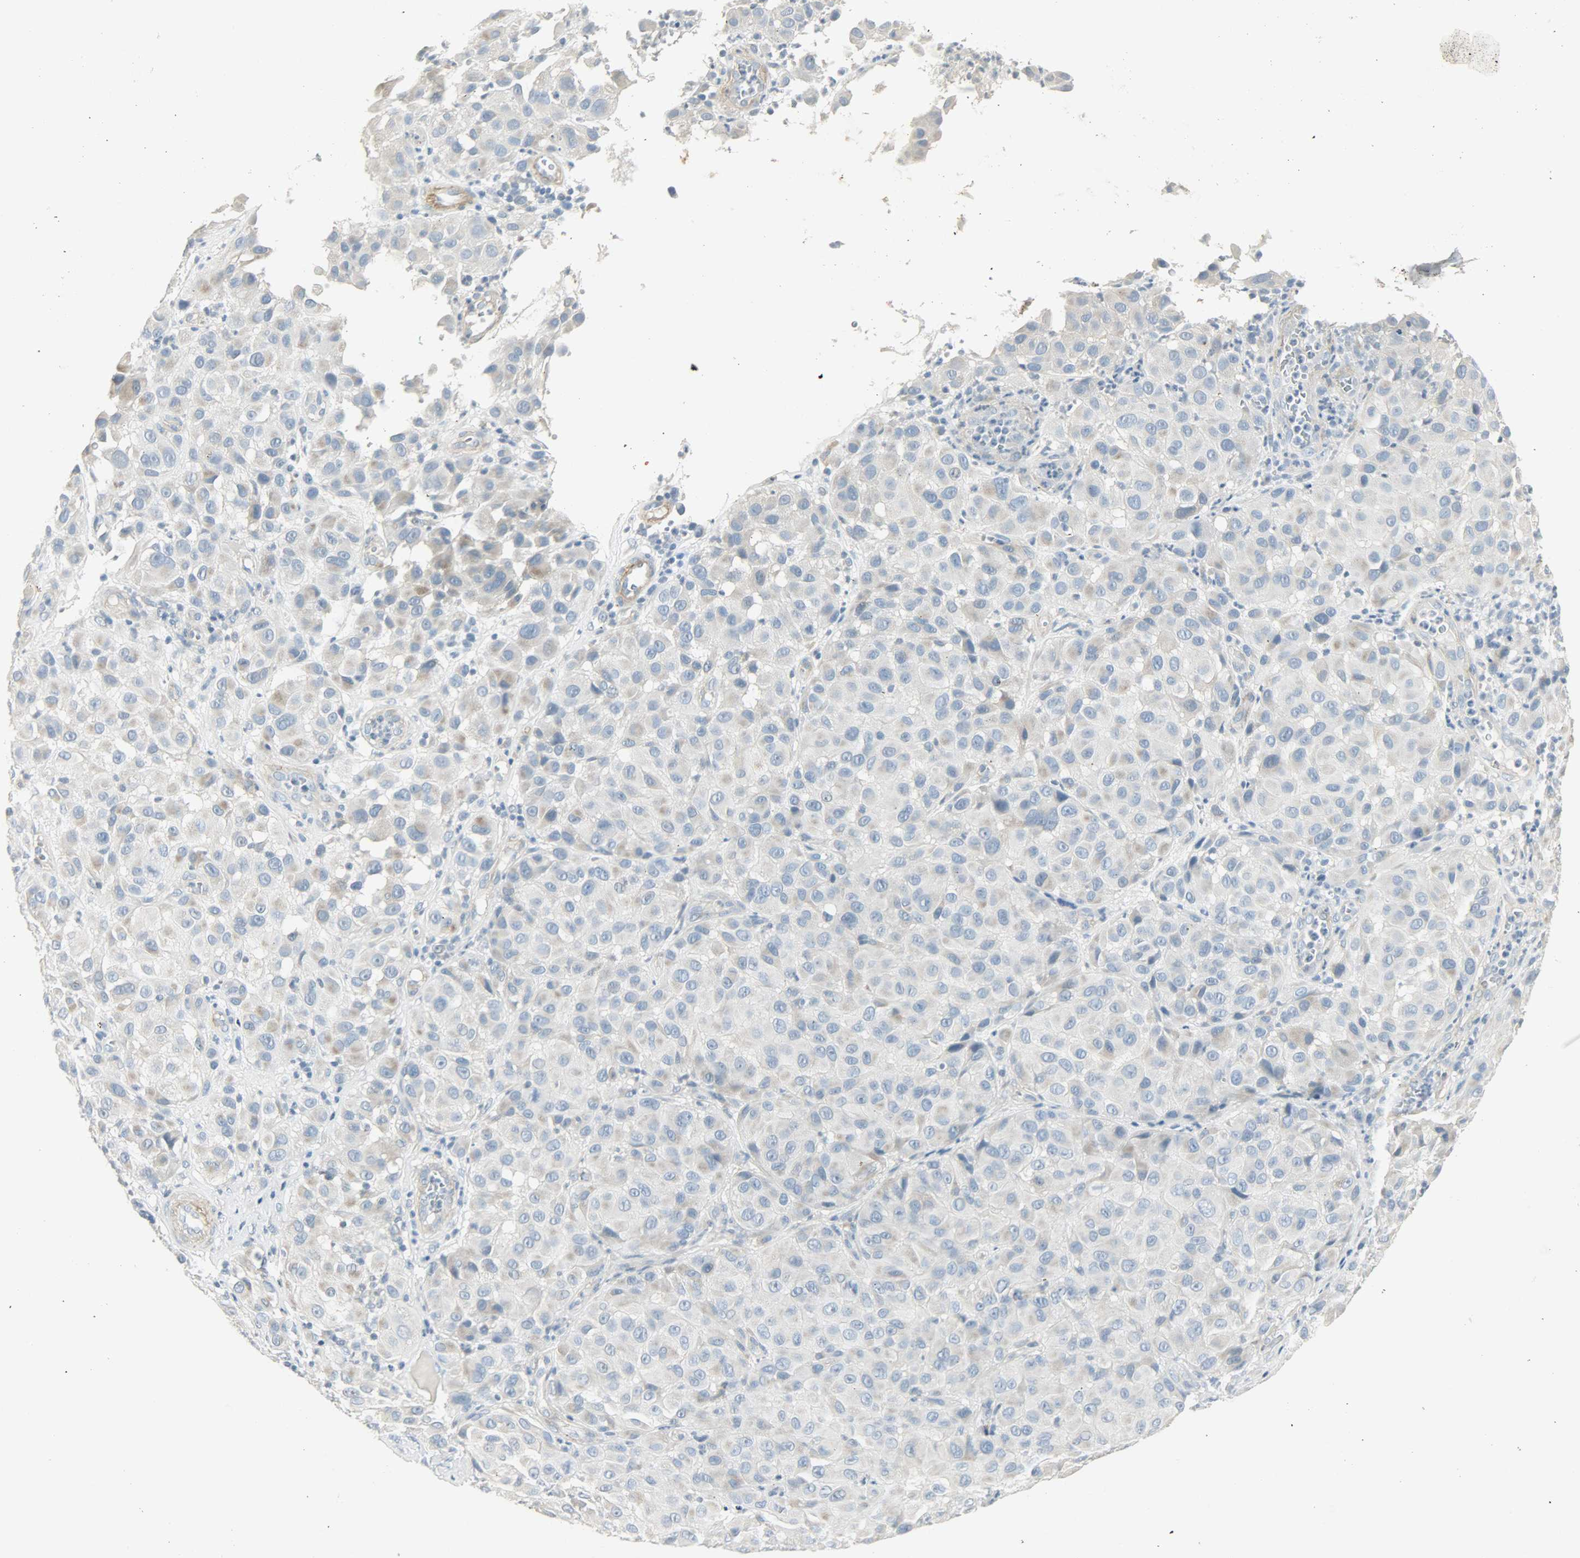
{"staining": {"intensity": "weak", "quantity": "25%-75%", "location": "cytoplasmic/membranous"}, "tissue": "melanoma", "cell_type": "Tumor cells", "image_type": "cancer", "snomed": [{"axis": "morphology", "description": "Malignant melanoma, NOS"}, {"axis": "topography", "description": "Skin"}], "caption": "Weak cytoplasmic/membranous protein positivity is present in about 25%-75% of tumor cells in melanoma.", "gene": "ENPEP", "patient": {"sex": "female", "age": 21}}